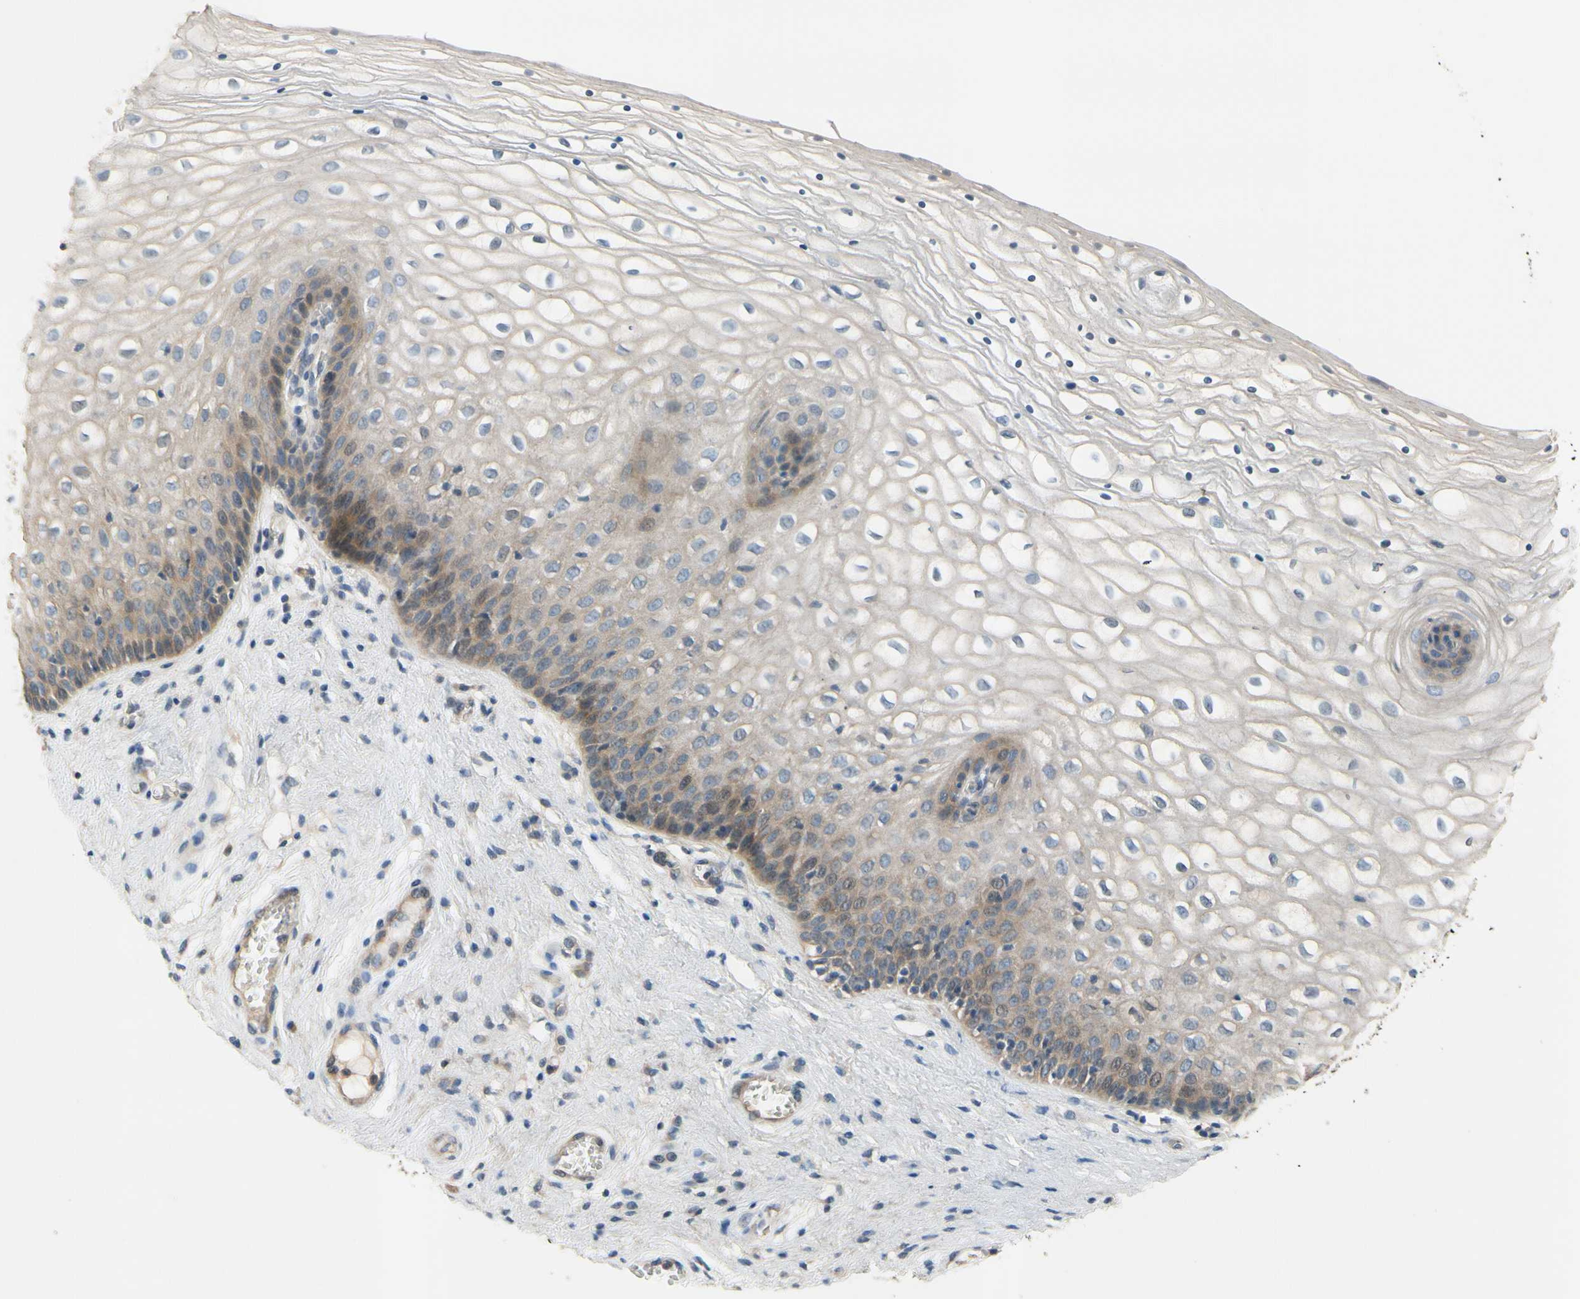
{"staining": {"intensity": "weak", "quantity": "<25%", "location": "cytoplasmic/membranous"}, "tissue": "vagina", "cell_type": "Squamous epithelial cells", "image_type": "normal", "snomed": [{"axis": "morphology", "description": "Normal tissue, NOS"}, {"axis": "topography", "description": "Vagina"}], "caption": "Human vagina stained for a protein using IHC displays no expression in squamous epithelial cells.", "gene": "SIGLEC5", "patient": {"sex": "female", "age": 34}}